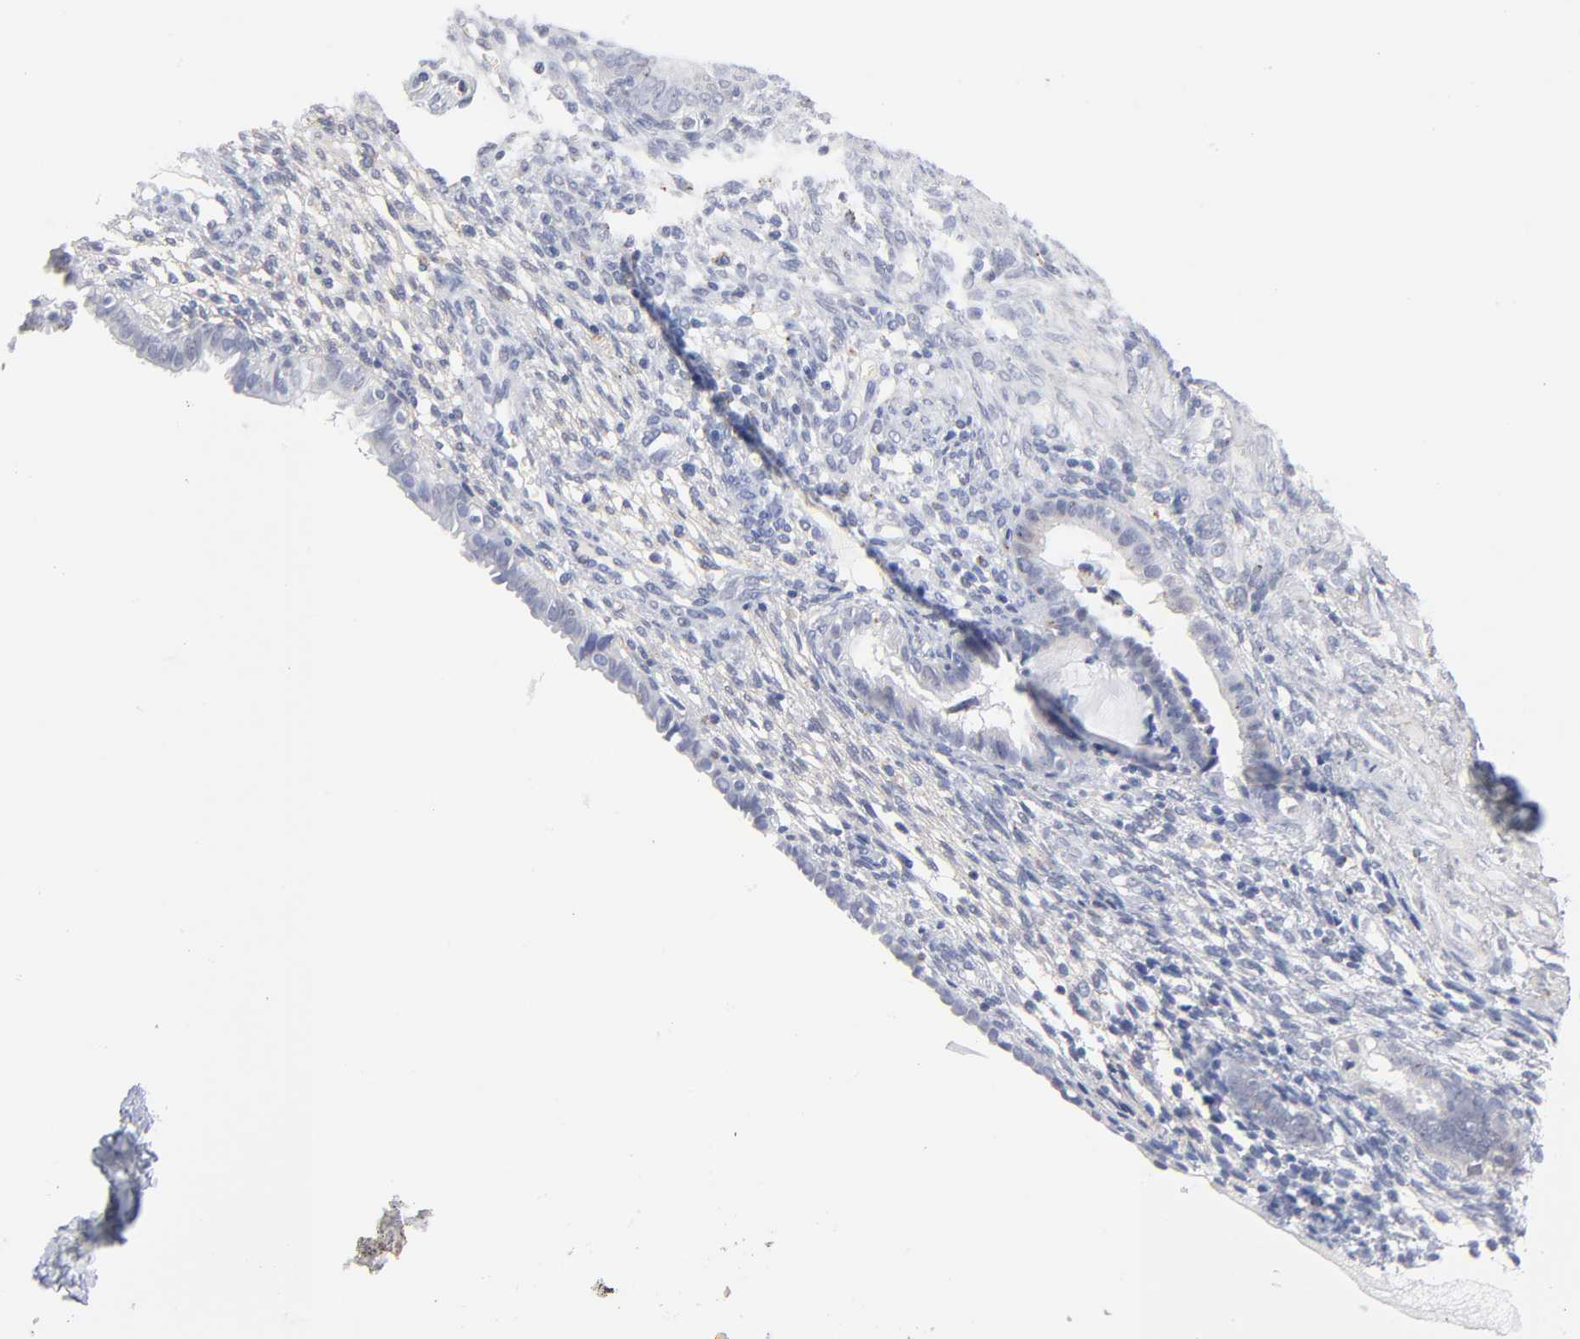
{"staining": {"intensity": "negative", "quantity": "none", "location": "none"}, "tissue": "endometrium", "cell_type": "Cells in endometrial stroma", "image_type": "normal", "snomed": [{"axis": "morphology", "description": "Normal tissue, NOS"}, {"axis": "topography", "description": "Endometrium"}], "caption": "Image shows no protein expression in cells in endometrial stroma of normal endometrium. The staining was performed using DAB to visualize the protein expression in brown, while the nuclei were stained in blue with hematoxylin (Magnification: 20x).", "gene": "LTBP2", "patient": {"sex": "female", "age": 72}}